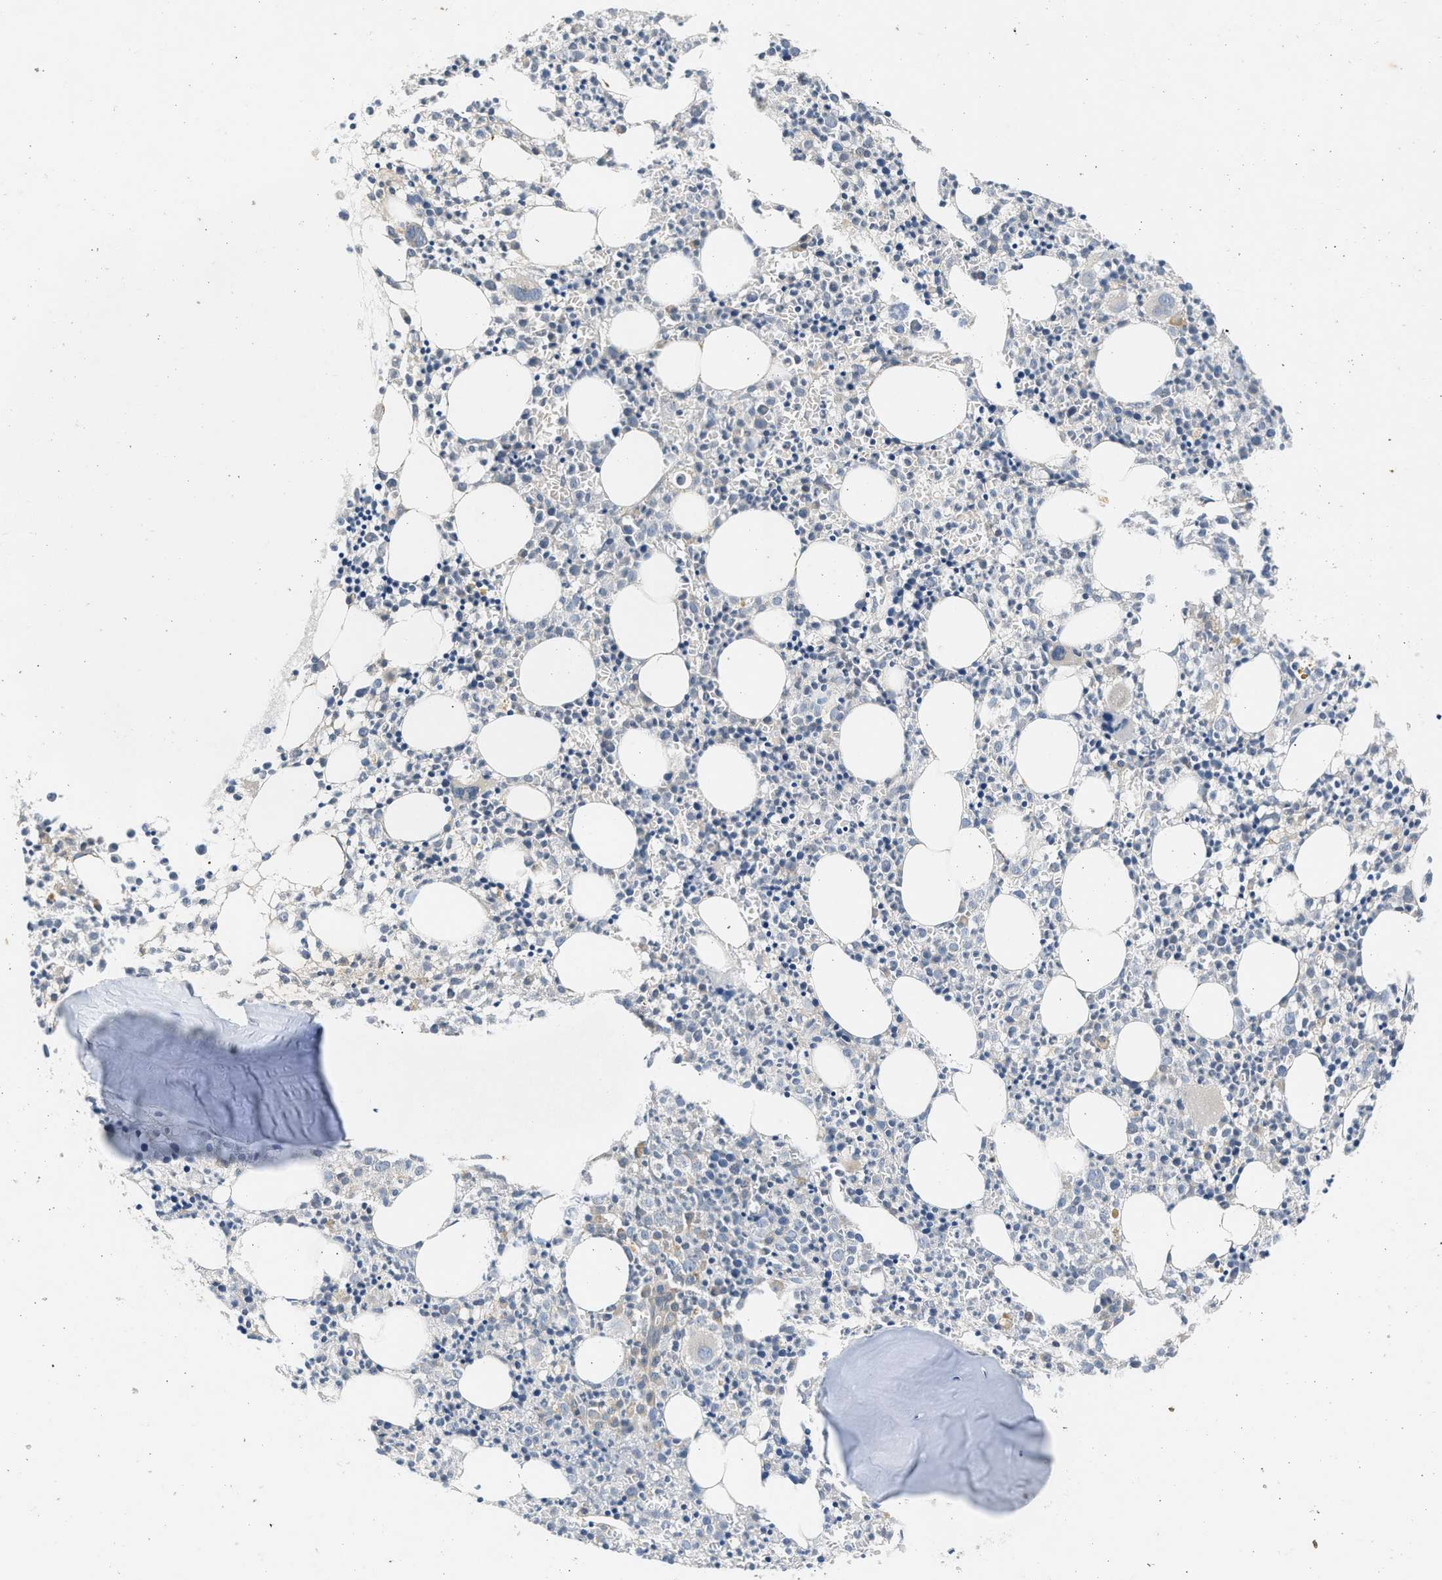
{"staining": {"intensity": "weak", "quantity": "<25%", "location": "cytoplasmic/membranous"}, "tissue": "bone marrow", "cell_type": "Hematopoietic cells", "image_type": "normal", "snomed": [{"axis": "morphology", "description": "Normal tissue, NOS"}, {"axis": "morphology", "description": "Inflammation, NOS"}, {"axis": "topography", "description": "Bone marrow"}], "caption": "Photomicrograph shows no significant protein expression in hematopoietic cells of normal bone marrow.", "gene": "CYP1A1", "patient": {"sex": "male", "age": 25}}